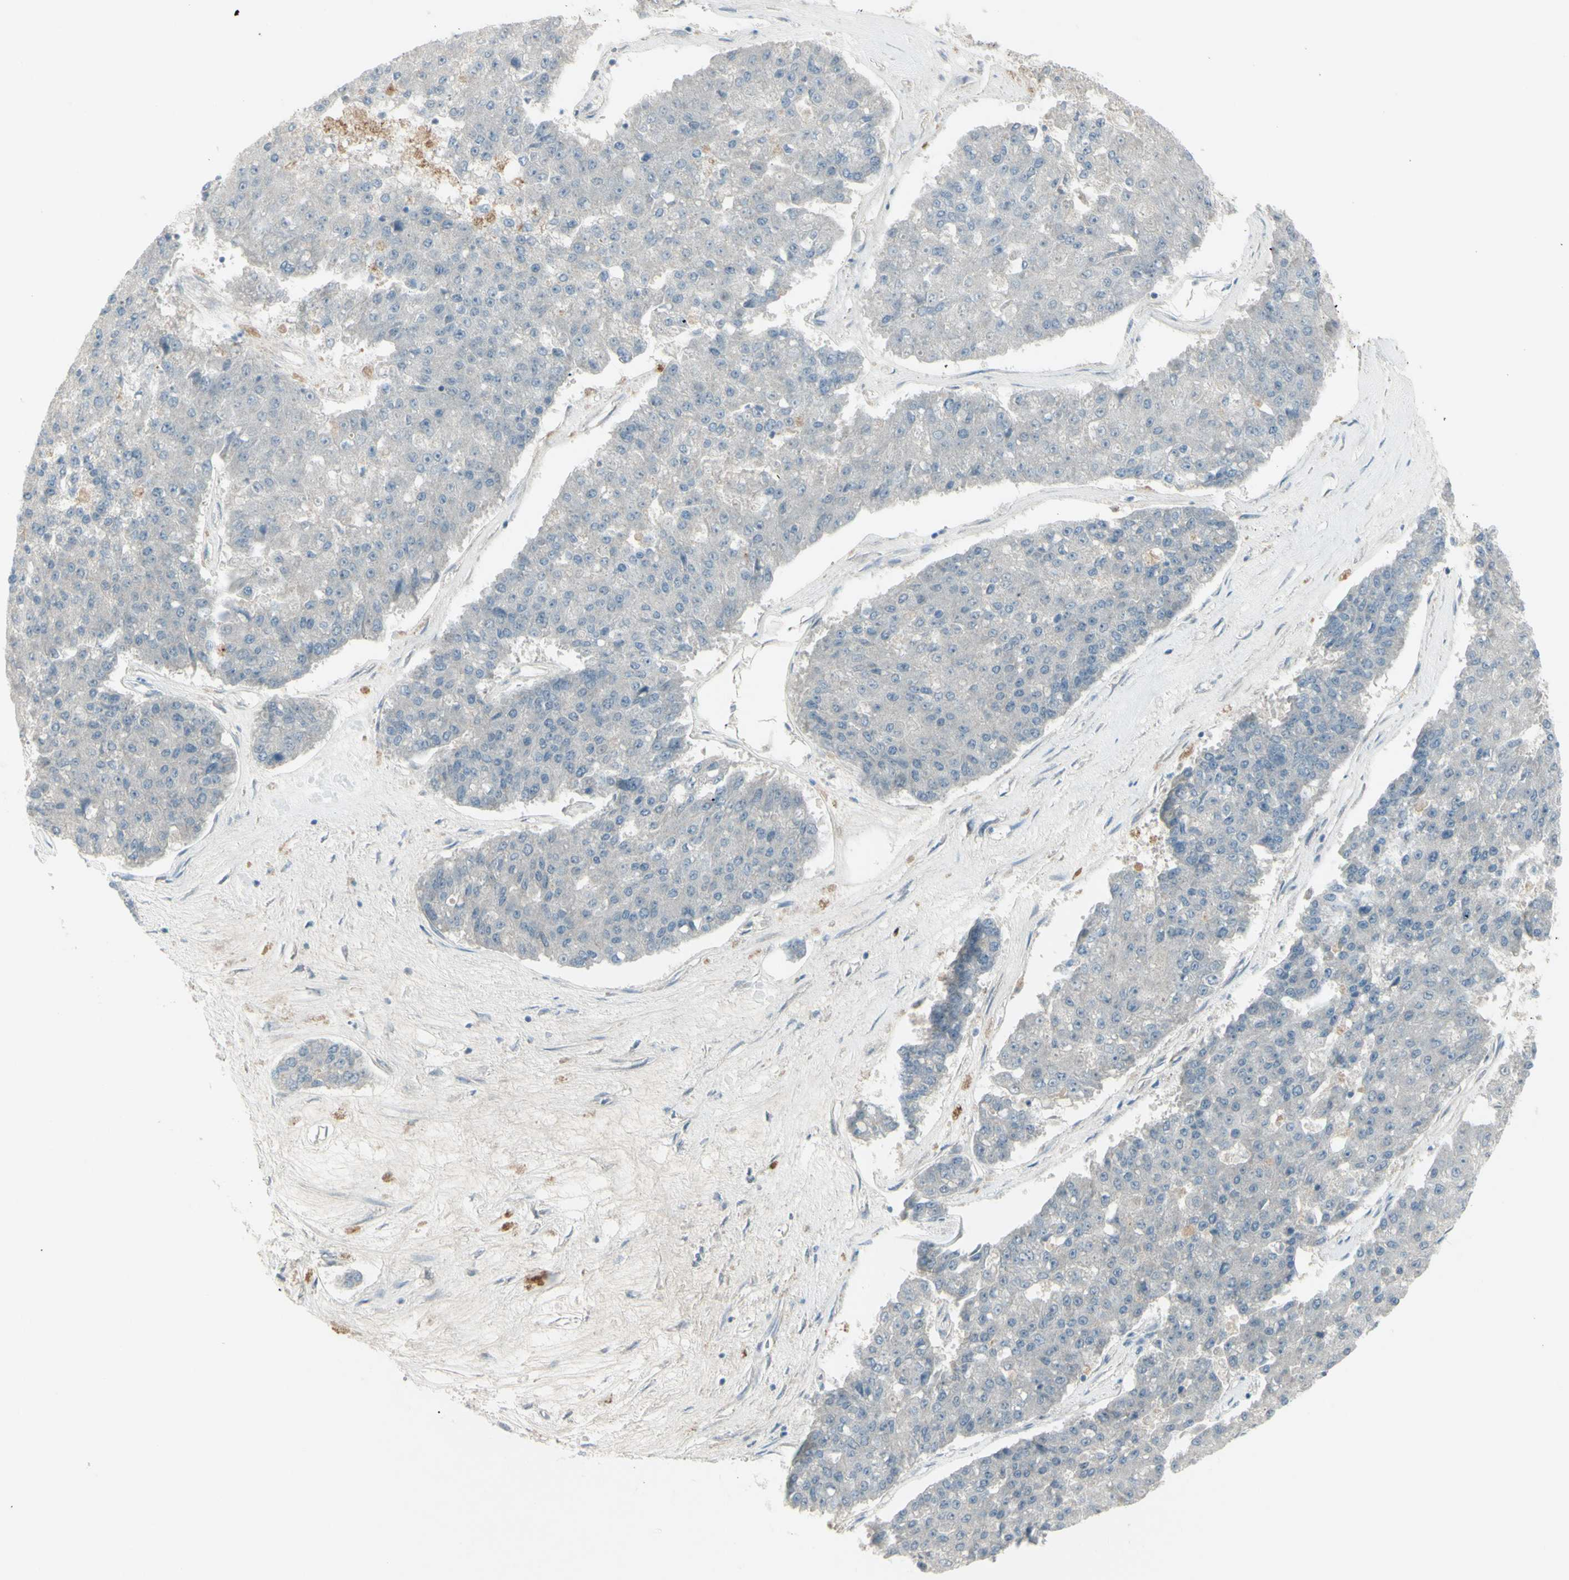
{"staining": {"intensity": "negative", "quantity": "none", "location": "none"}, "tissue": "pancreatic cancer", "cell_type": "Tumor cells", "image_type": "cancer", "snomed": [{"axis": "morphology", "description": "Adenocarcinoma, NOS"}, {"axis": "topography", "description": "Pancreas"}], "caption": "Immunohistochemistry photomicrograph of human adenocarcinoma (pancreatic) stained for a protein (brown), which displays no expression in tumor cells.", "gene": "SH3GL2", "patient": {"sex": "male", "age": 50}}